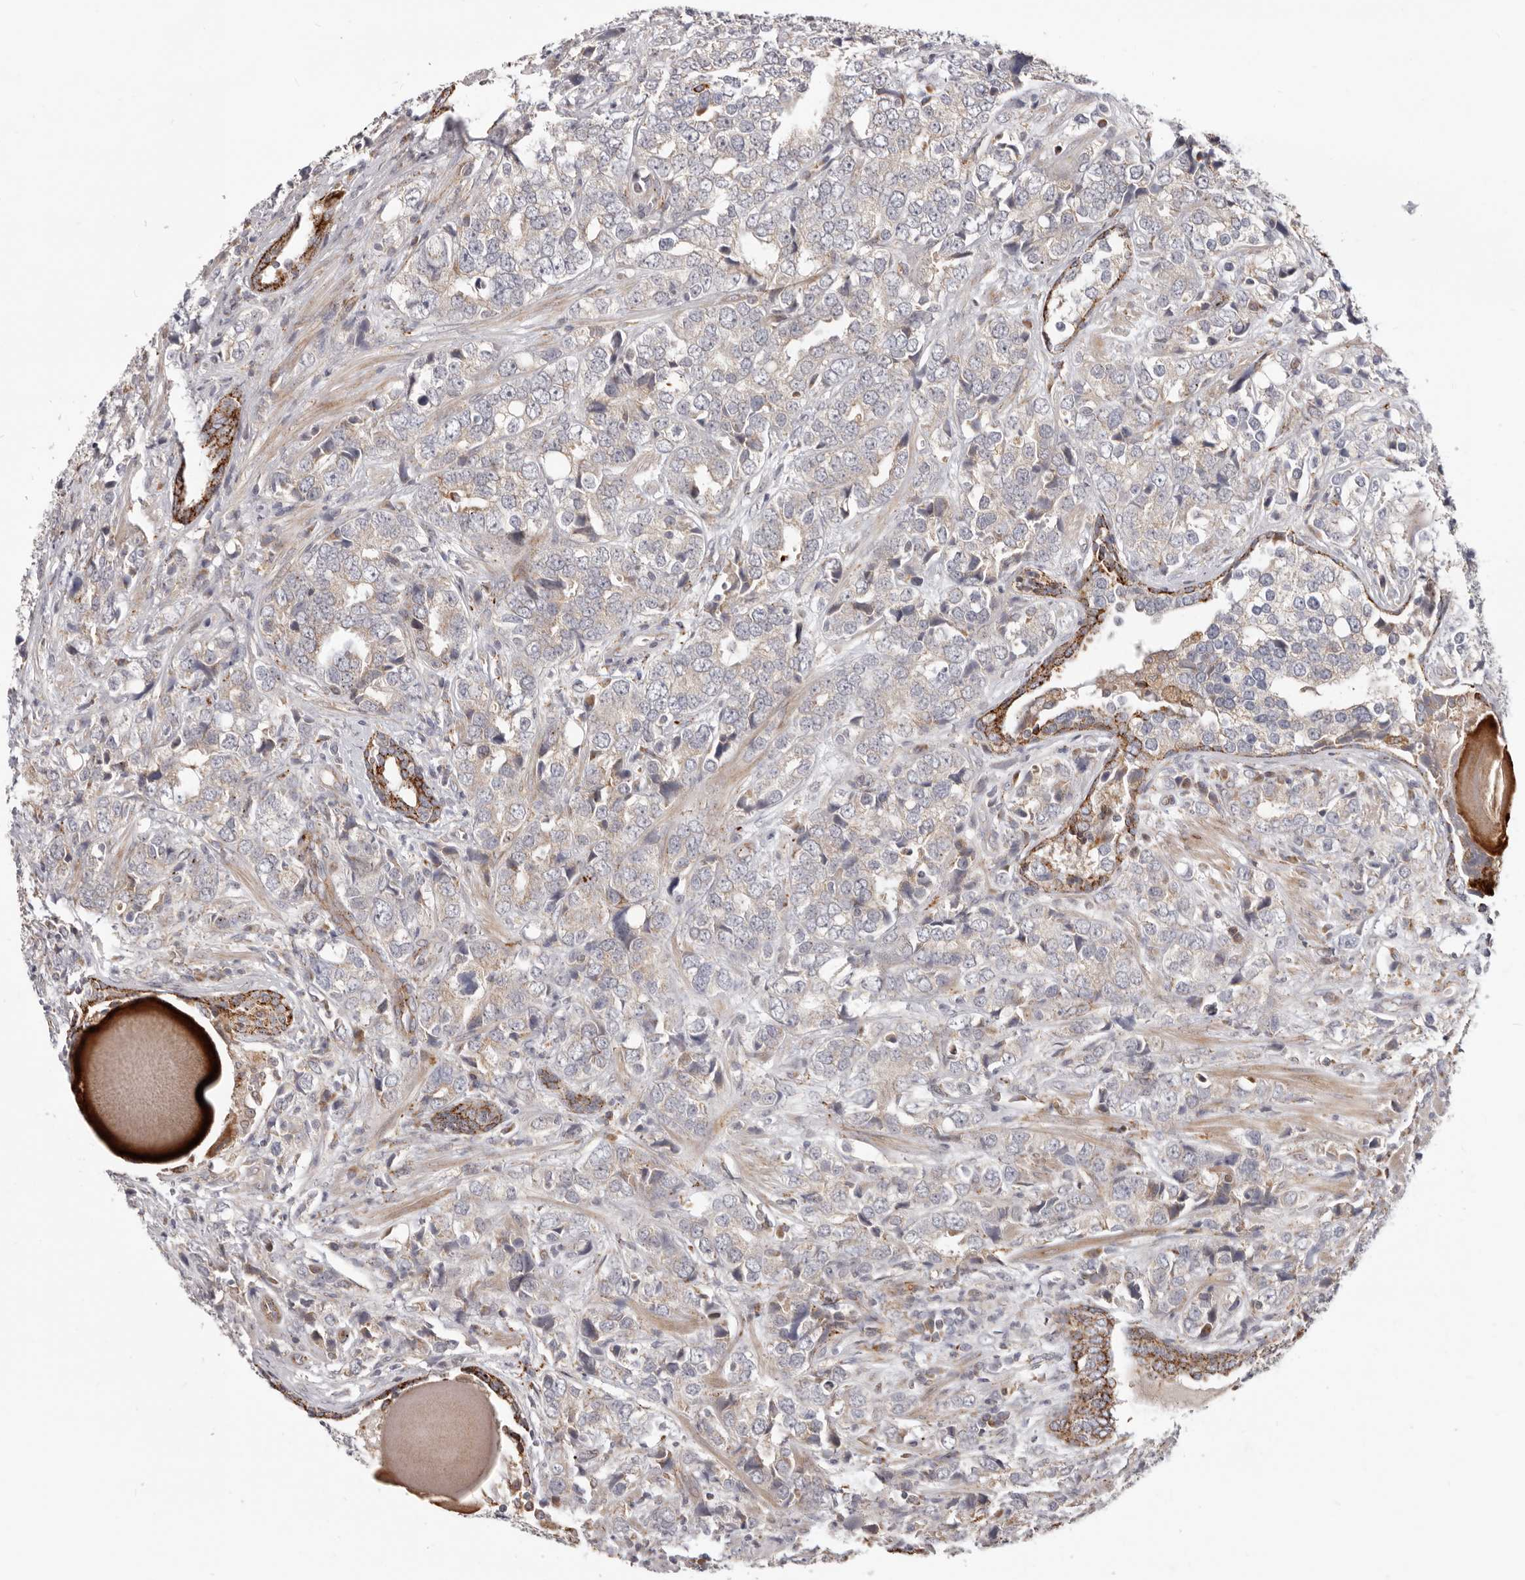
{"staining": {"intensity": "negative", "quantity": "none", "location": "none"}, "tissue": "prostate cancer", "cell_type": "Tumor cells", "image_type": "cancer", "snomed": [{"axis": "morphology", "description": "Adenocarcinoma, High grade"}, {"axis": "topography", "description": "Prostate"}], "caption": "Immunohistochemistry of human prostate cancer displays no positivity in tumor cells.", "gene": "TOR3A", "patient": {"sex": "male", "age": 71}}